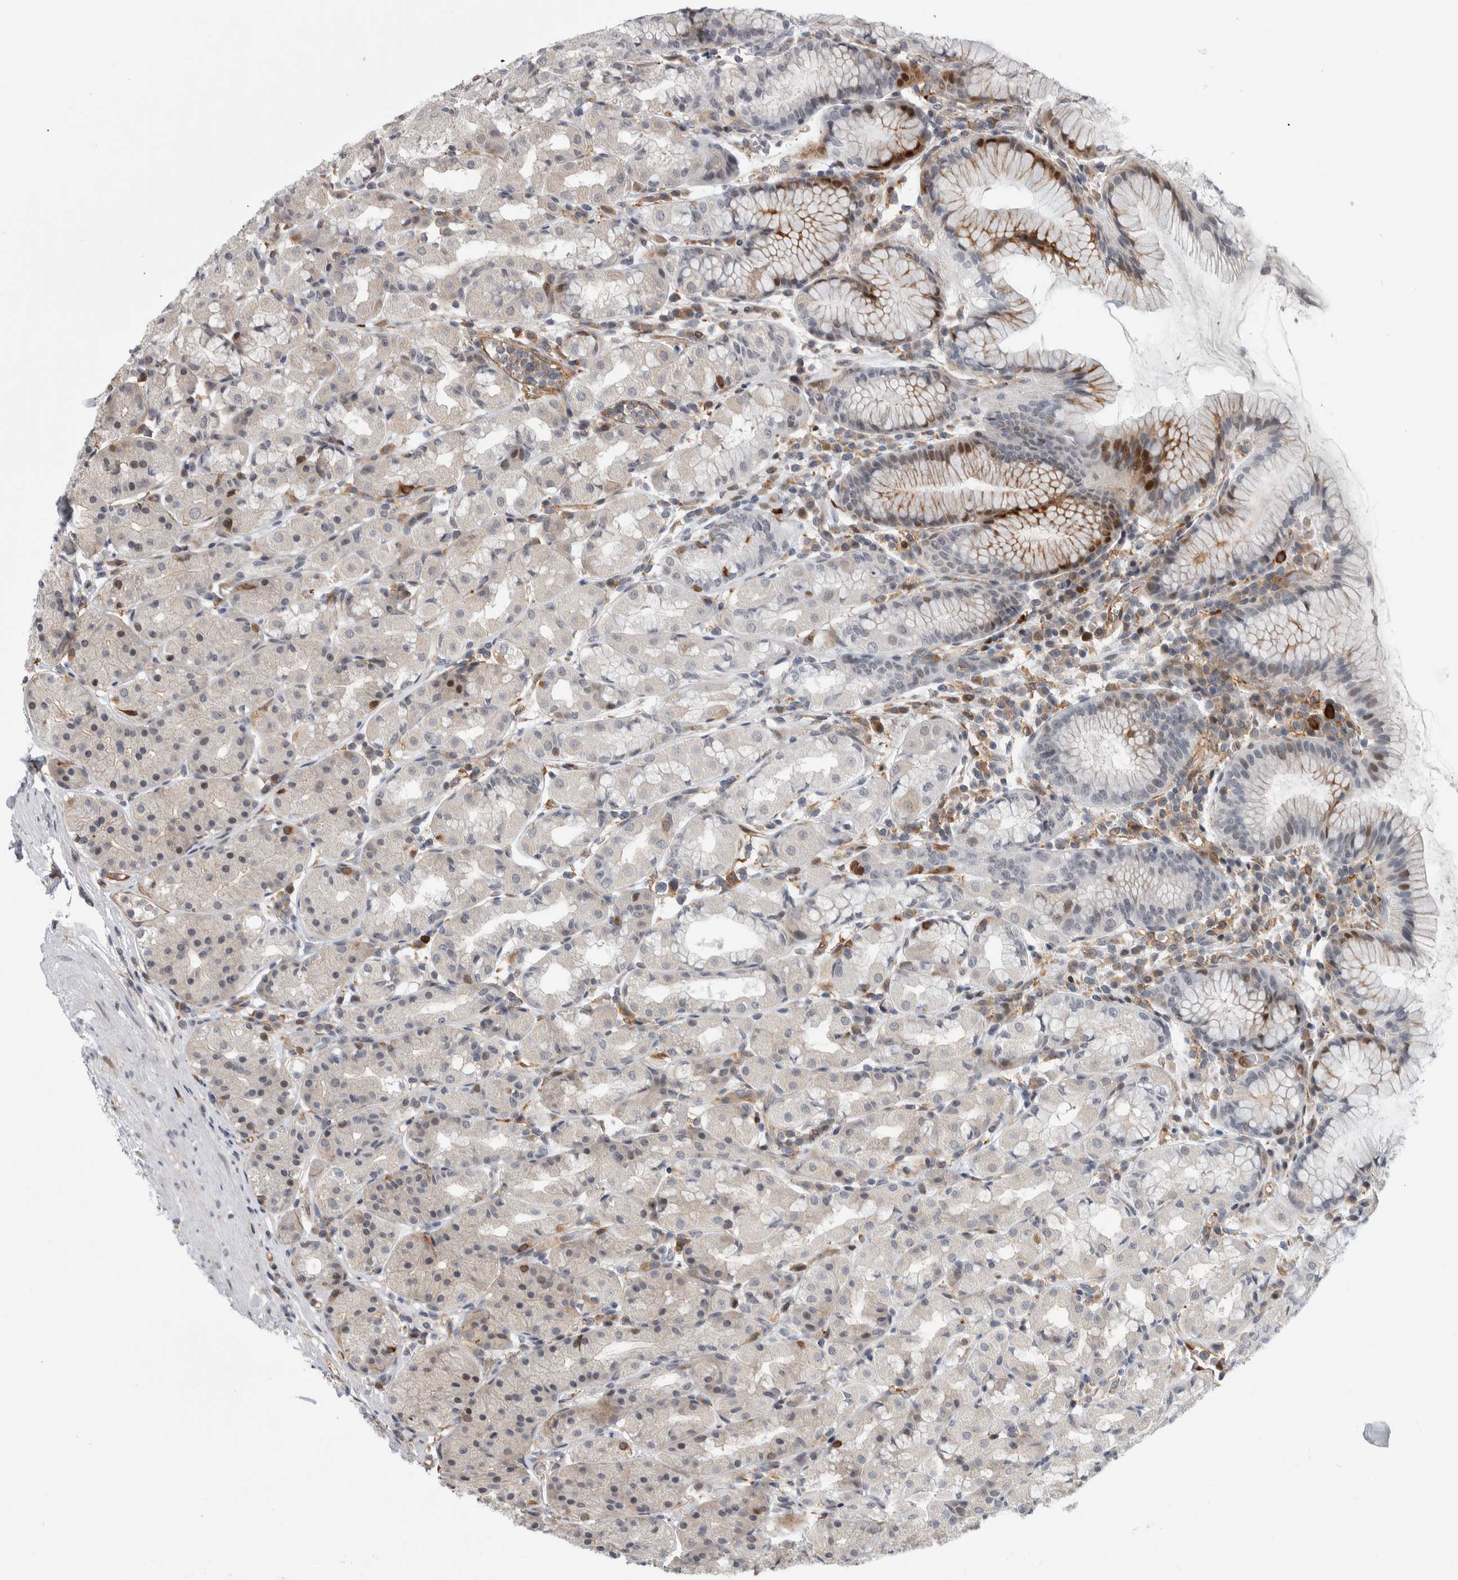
{"staining": {"intensity": "strong", "quantity": "<25%", "location": "nuclear"}, "tissue": "stomach", "cell_type": "Glandular cells", "image_type": "normal", "snomed": [{"axis": "morphology", "description": "Normal tissue, NOS"}, {"axis": "topography", "description": "Stomach, lower"}], "caption": "Human stomach stained with a brown dye reveals strong nuclear positive staining in about <25% of glandular cells.", "gene": "MSL1", "patient": {"sex": "female", "age": 56}}